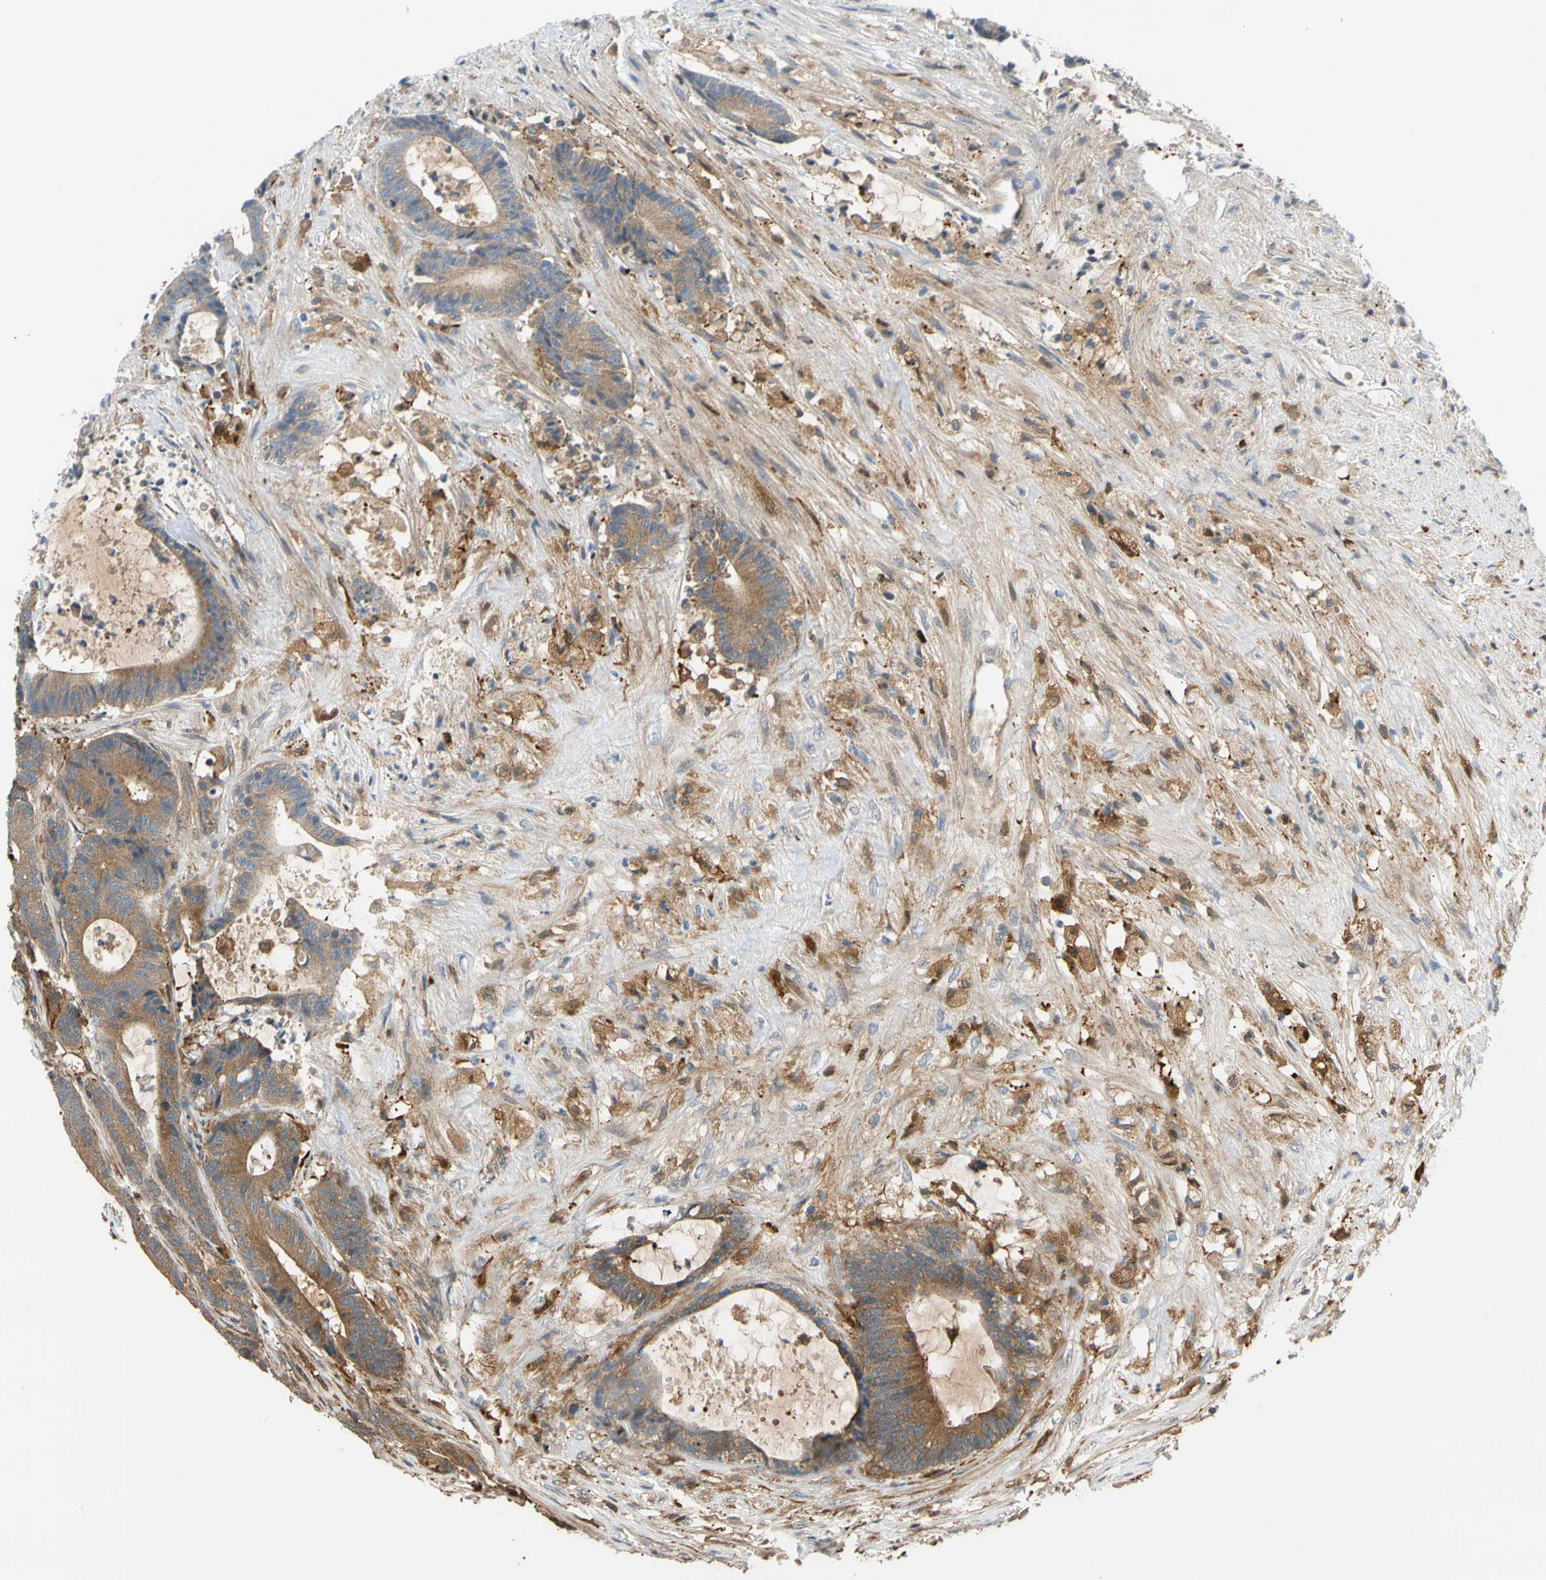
{"staining": {"intensity": "moderate", "quantity": ">75%", "location": "cytoplasmic/membranous"}, "tissue": "colorectal cancer", "cell_type": "Tumor cells", "image_type": "cancer", "snomed": [{"axis": "morphology", "description": "Adenocarcinoma, NOS"}, {"axis": "topography", "description": "Colon"}], "caption": "Brown immunohistochemical staining in human colorectal cancer (adenocarcinoma) displays moderate cytoplasmic/membranous expression in about >75% of tumor cells.", "gene": "PARP14", "patient": {"sex": "female", "age": 84}}